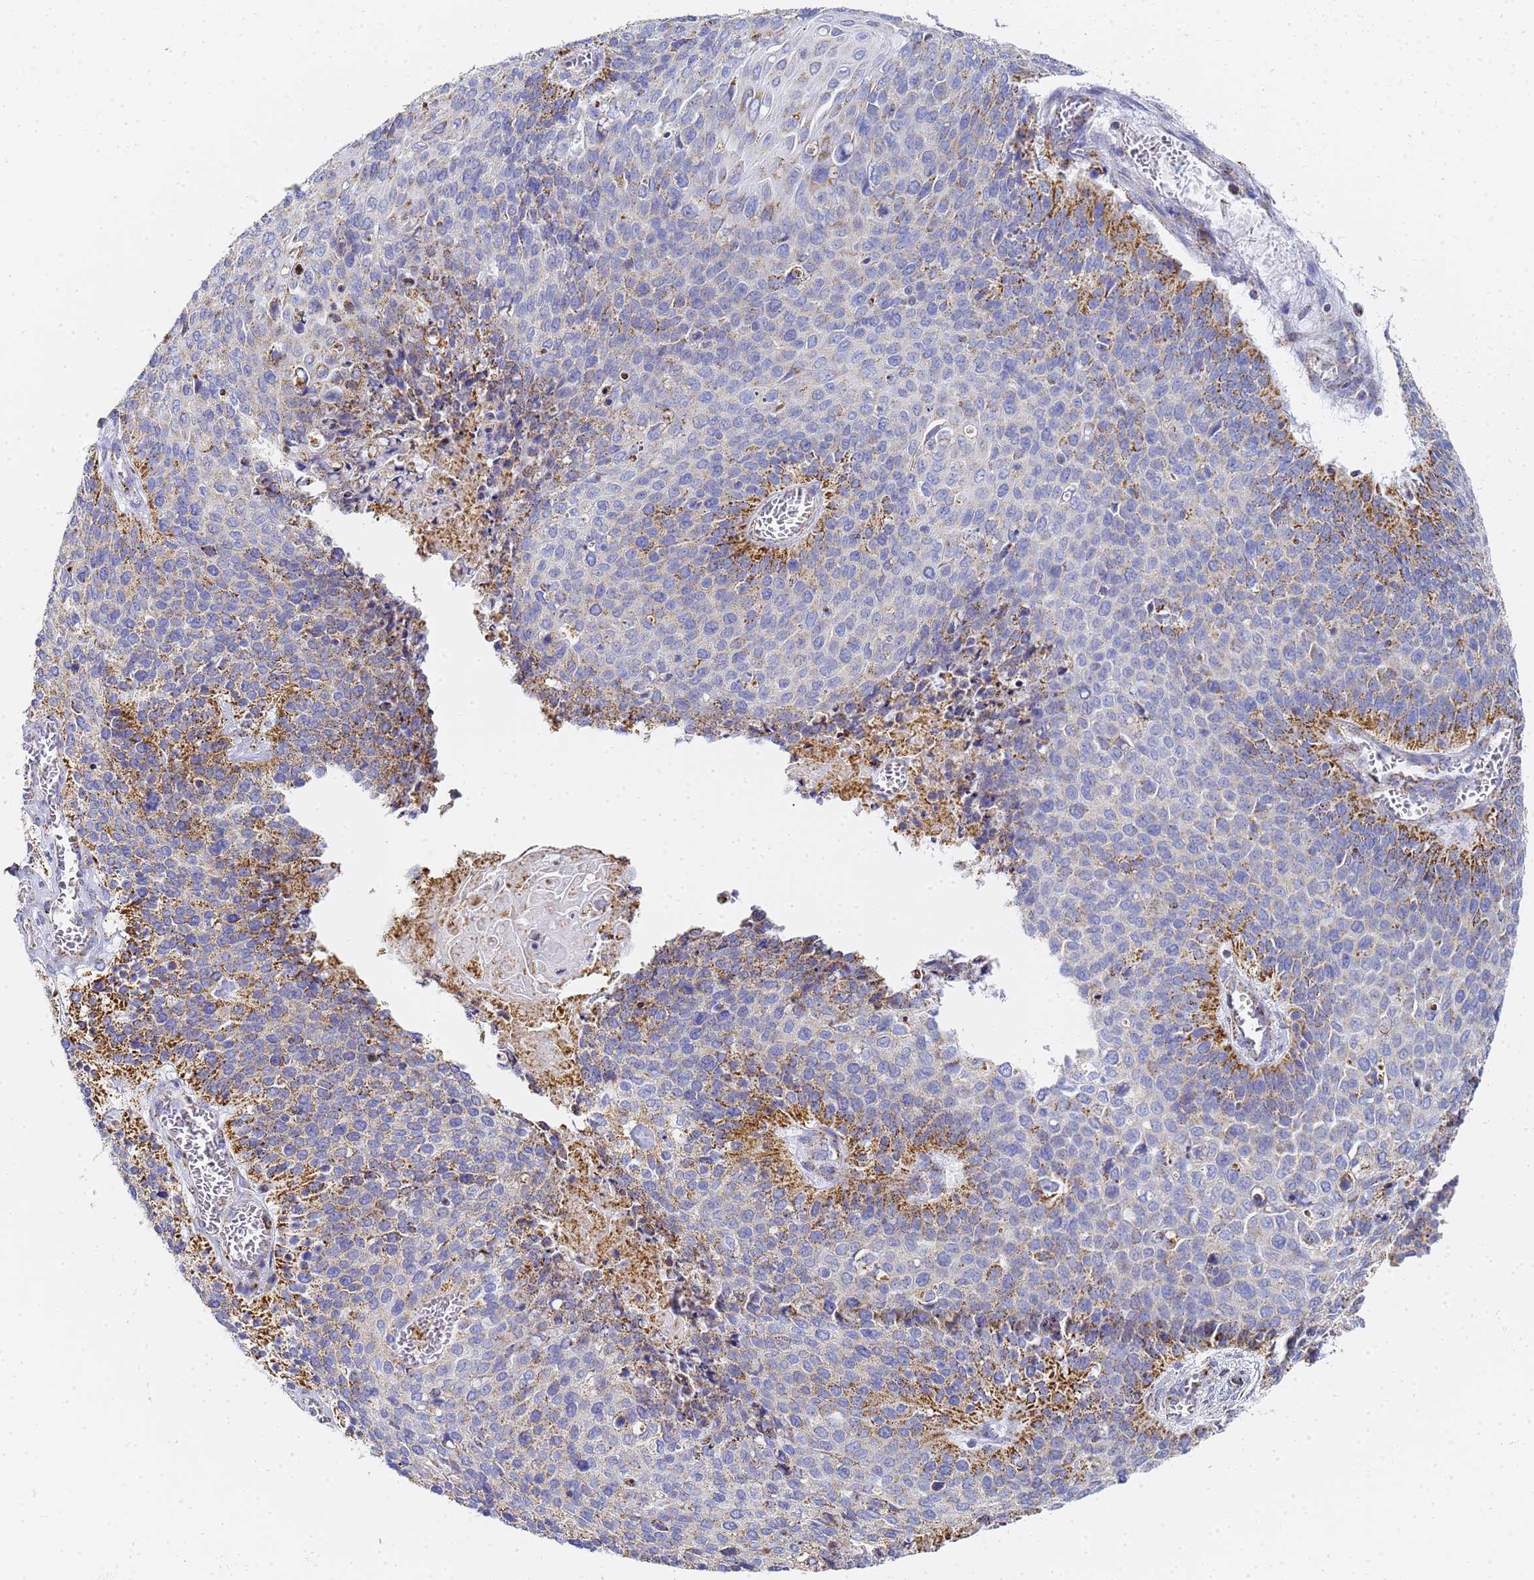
{"staining": {"intensity": "moderate", "quantity": "<25%", "location": "cytoplasmic/membranous"}, "tissue": "cervical cancer", "cell_type": "Tumor cells", "image_type": "cancer", "snomed": [{"axis": "morphology", "description": "Squamous cell carcinoma, NOS"}, {"axis": "topography", "description": "Cervix"}], "caption": "Moderate cytoplasmic/membranous expression is appreciated in about <25% of tumor cells in cervical cancer (squamous cell carcinoma).", "gene": "CNIH4", "patient": {"sex": "female", "age": 39}}